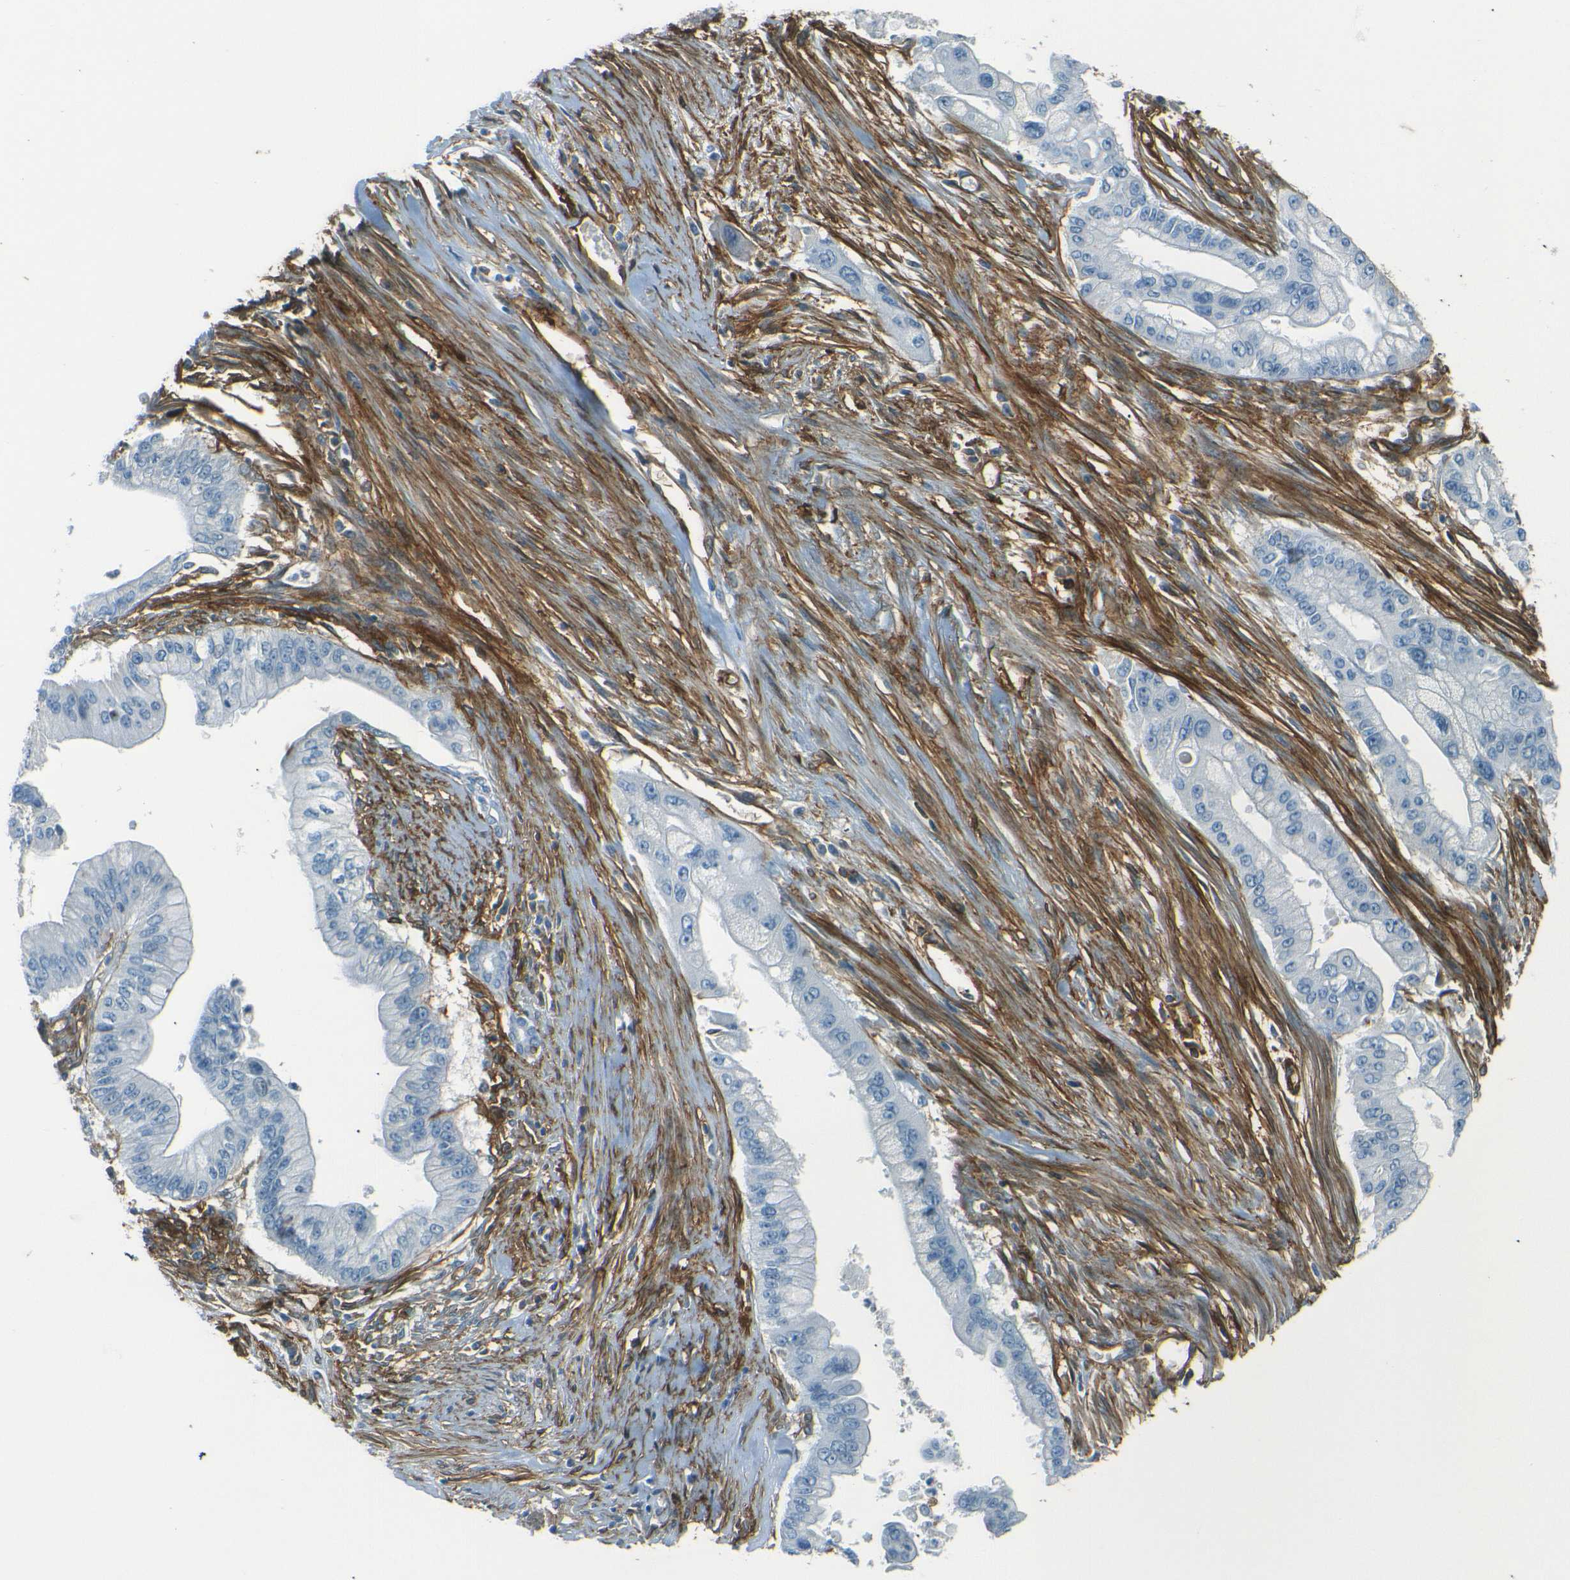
{"staining": {"intensity": "negative", "quantity": "none", "location": "none"}, "tissue": "pancreatic cancer", "cell_type": "Tumor cells", "image_type": "cancer", "snomed": [{"axis": "morphology", "description": "Adenocarcinoma, NOS"}, {"axis": "topography", "description": "Pancreas"}], "caption": "Human pancreatic cancer stained for a protein using immunohistochemistry (IHC) exhibits no expression in tumor cells.", "gene": "ENTPD1", "patient": {"sex": "male", "age": 59}}